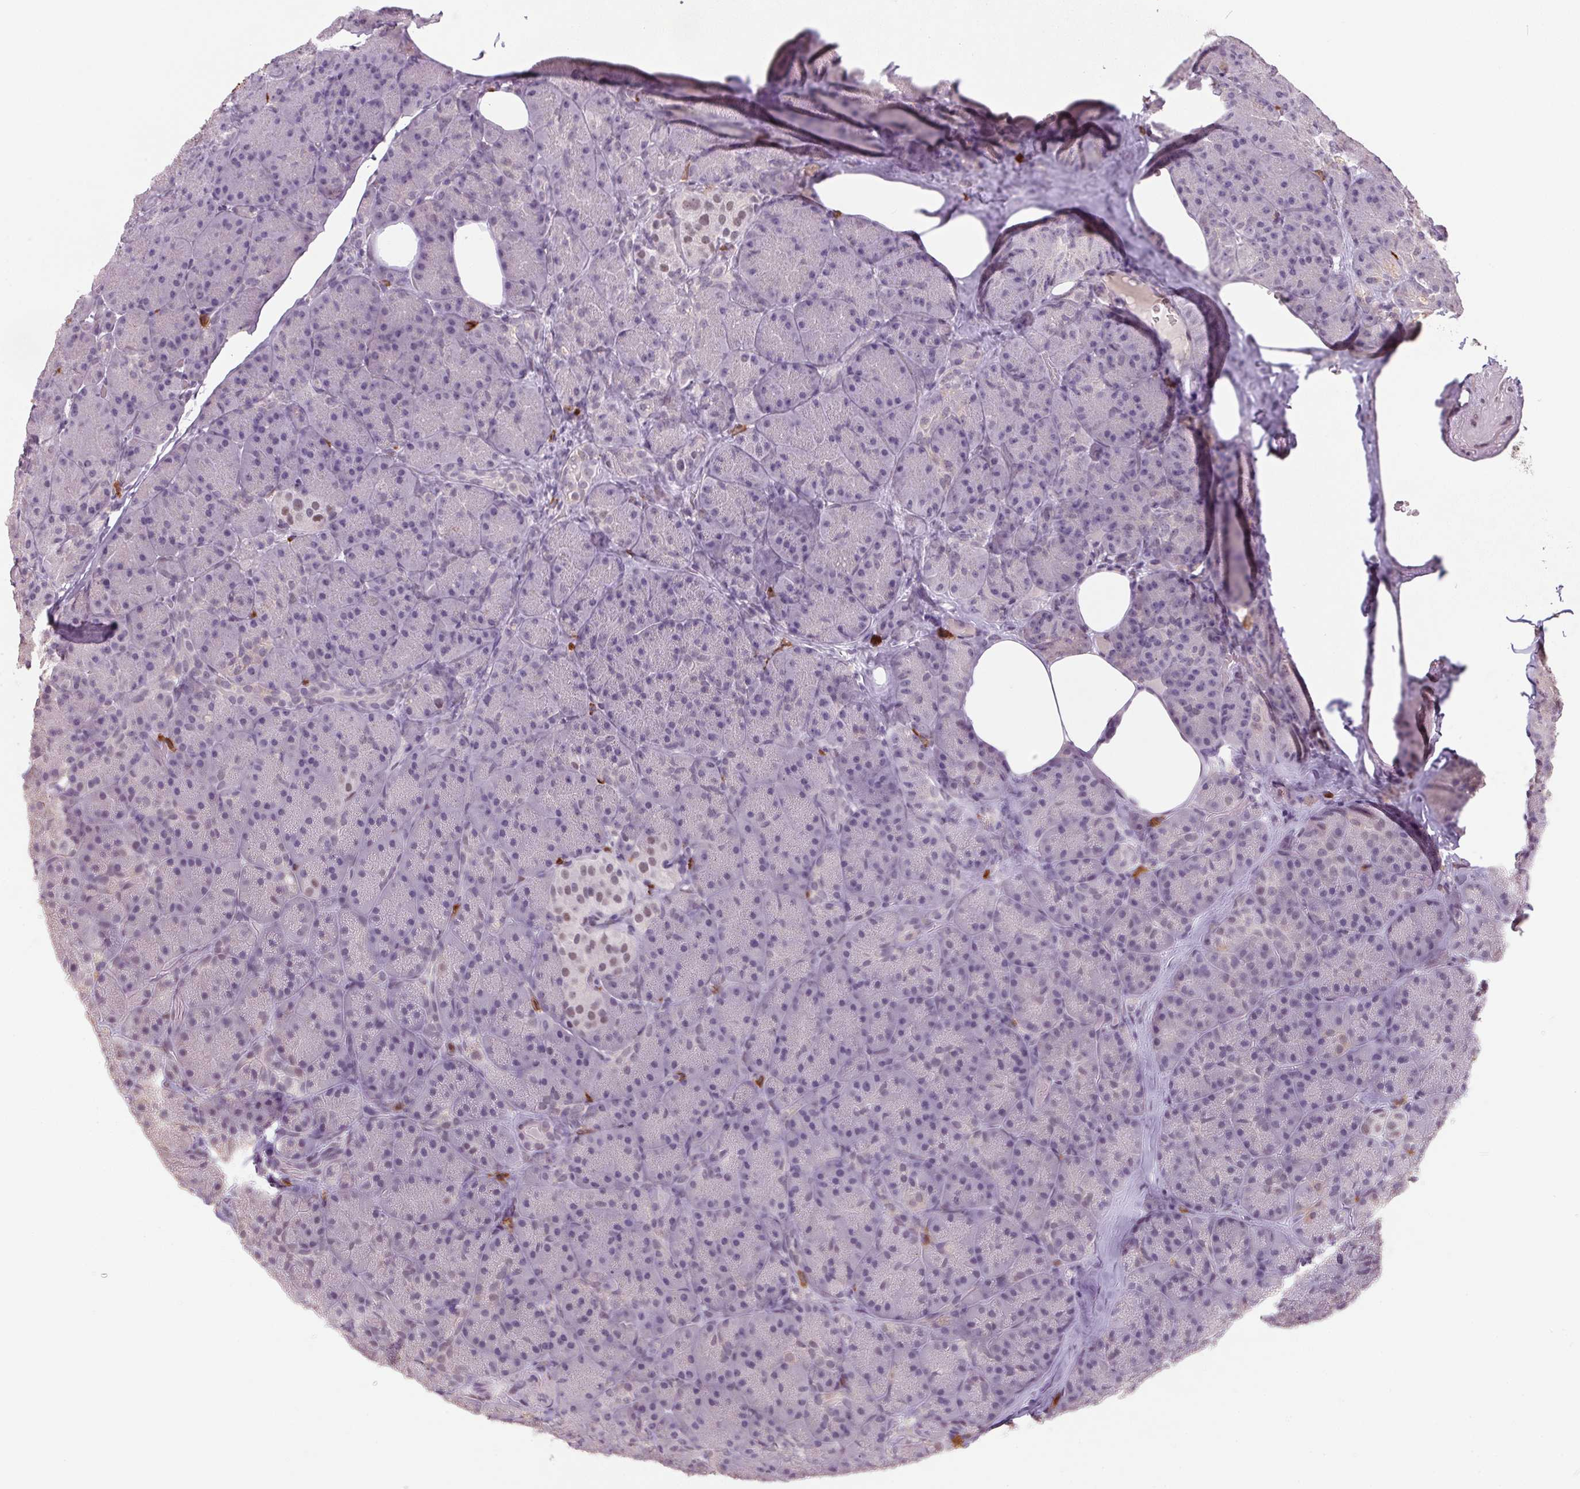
{"staining": {"intensity": "weak", "quantity": "<25%", "location": "nuclear"}, "tissue": "pancreas", "cell_type": "Exocrine glandular cells", "image_type": "normal", "snomed": [{"axis": "morphology", "description": "Normal tissue, NOS"}, {"axis": "topography", "description": "Pancreas"}], "caption": "DAB (3,3'-diaminobenzidine) immunohistochemical staining of unremarkable human pancreas displays no significant expression in exocrine glandular cells. (Immunohistochemistry, brightfield microscopy, high magnification).", "gene": "ZBTB4", "patient": {"sex": "male", "age": 57}}